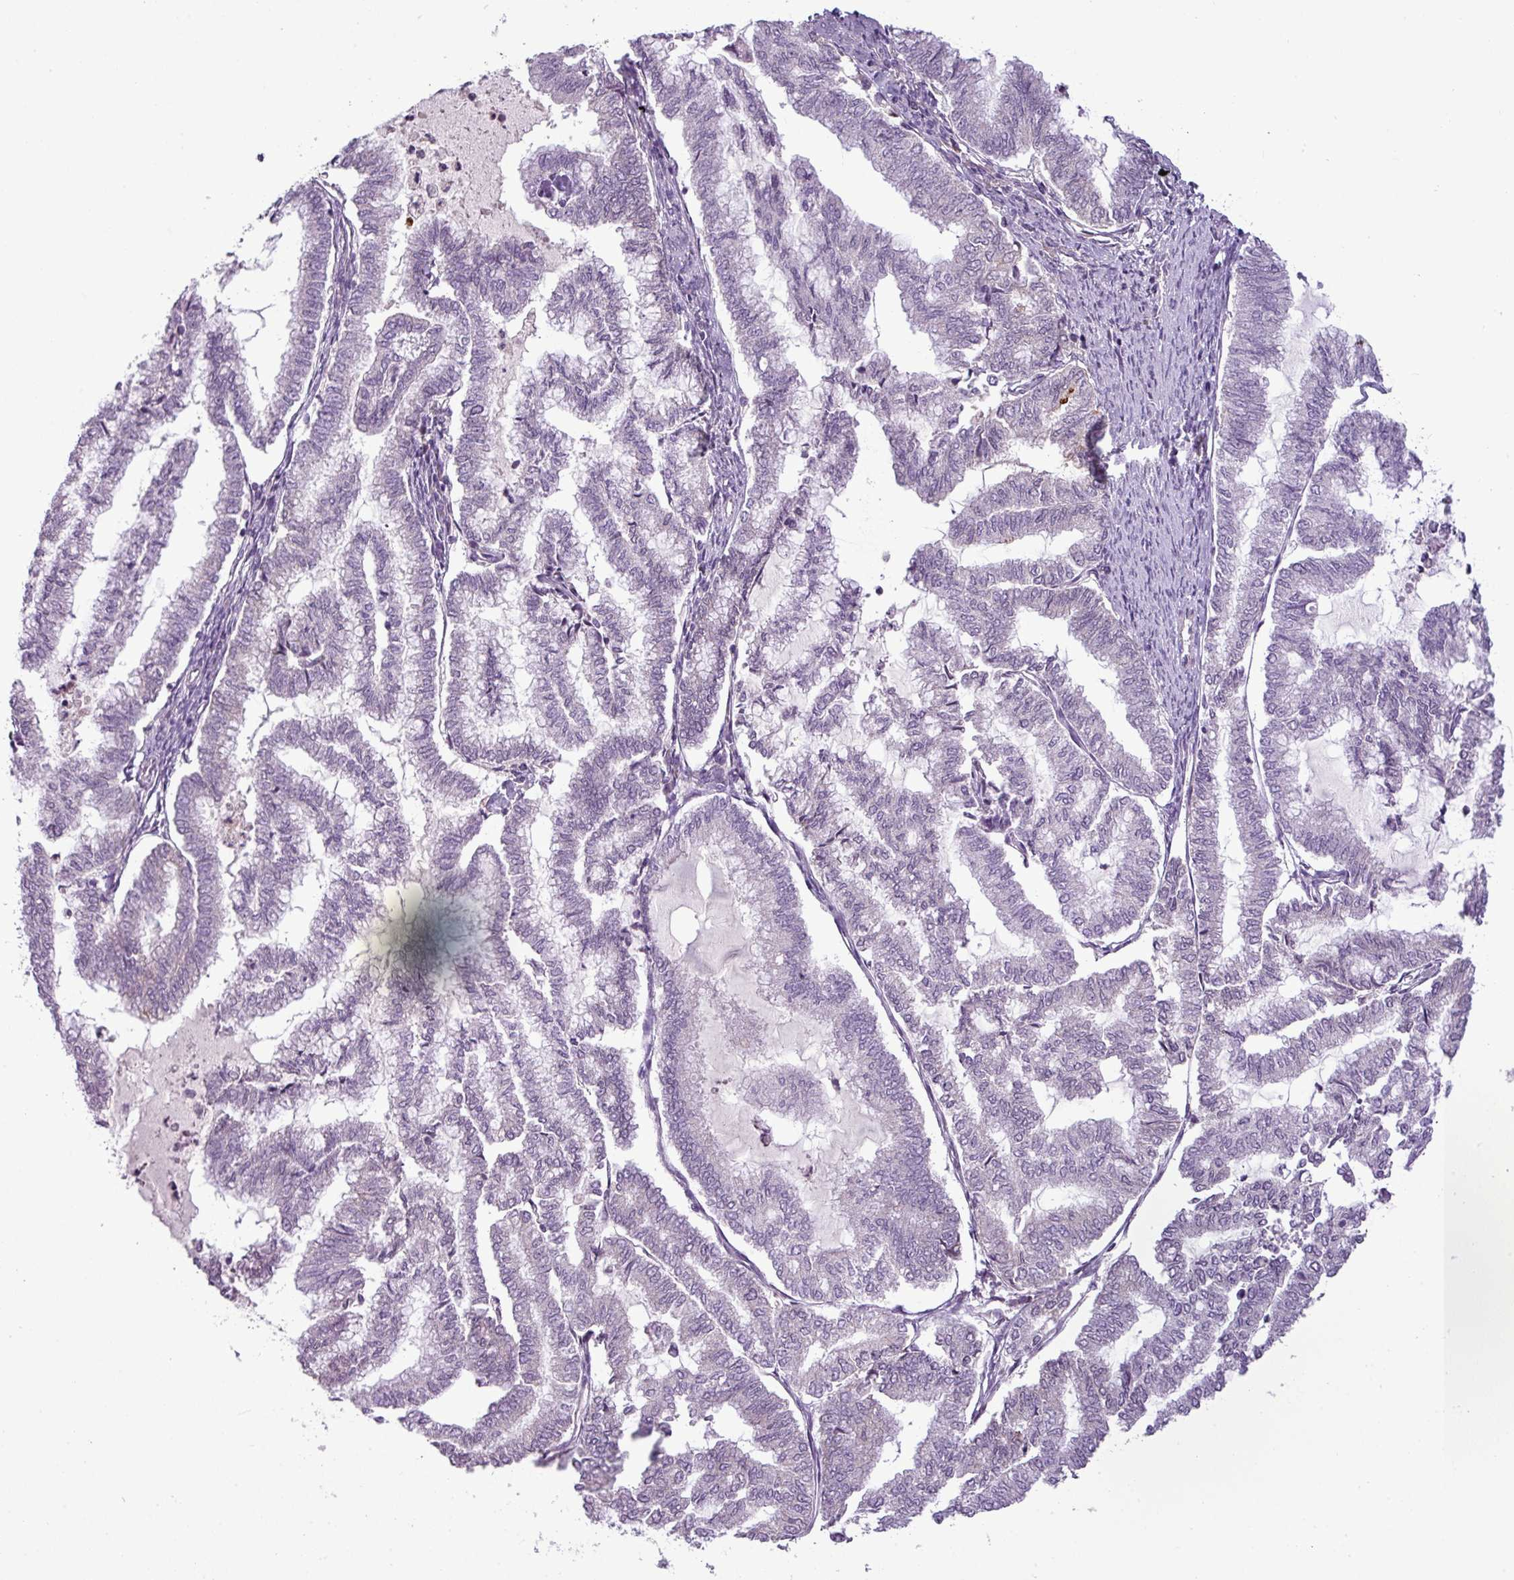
{"staining": {"intensity": "negative", "quantity": "none", "location": "none"}, "tissue": "endometrial cancer", "cell_type": "Tumor cells", "image_type": "cancer", "snomed": [{"axis": "morphology", "description": "Adenocarcinoma, NOS"}, {"axis": "topography", "description": "Endometrium"}], "caption": "DAB (3,3'-diaminobenzidine) immunohistochemical staining of human endometrial cancer reveals no significant positivity in tumor cells.", "gene": "C4B", "patient": {"sex": "female", "age": 79}}